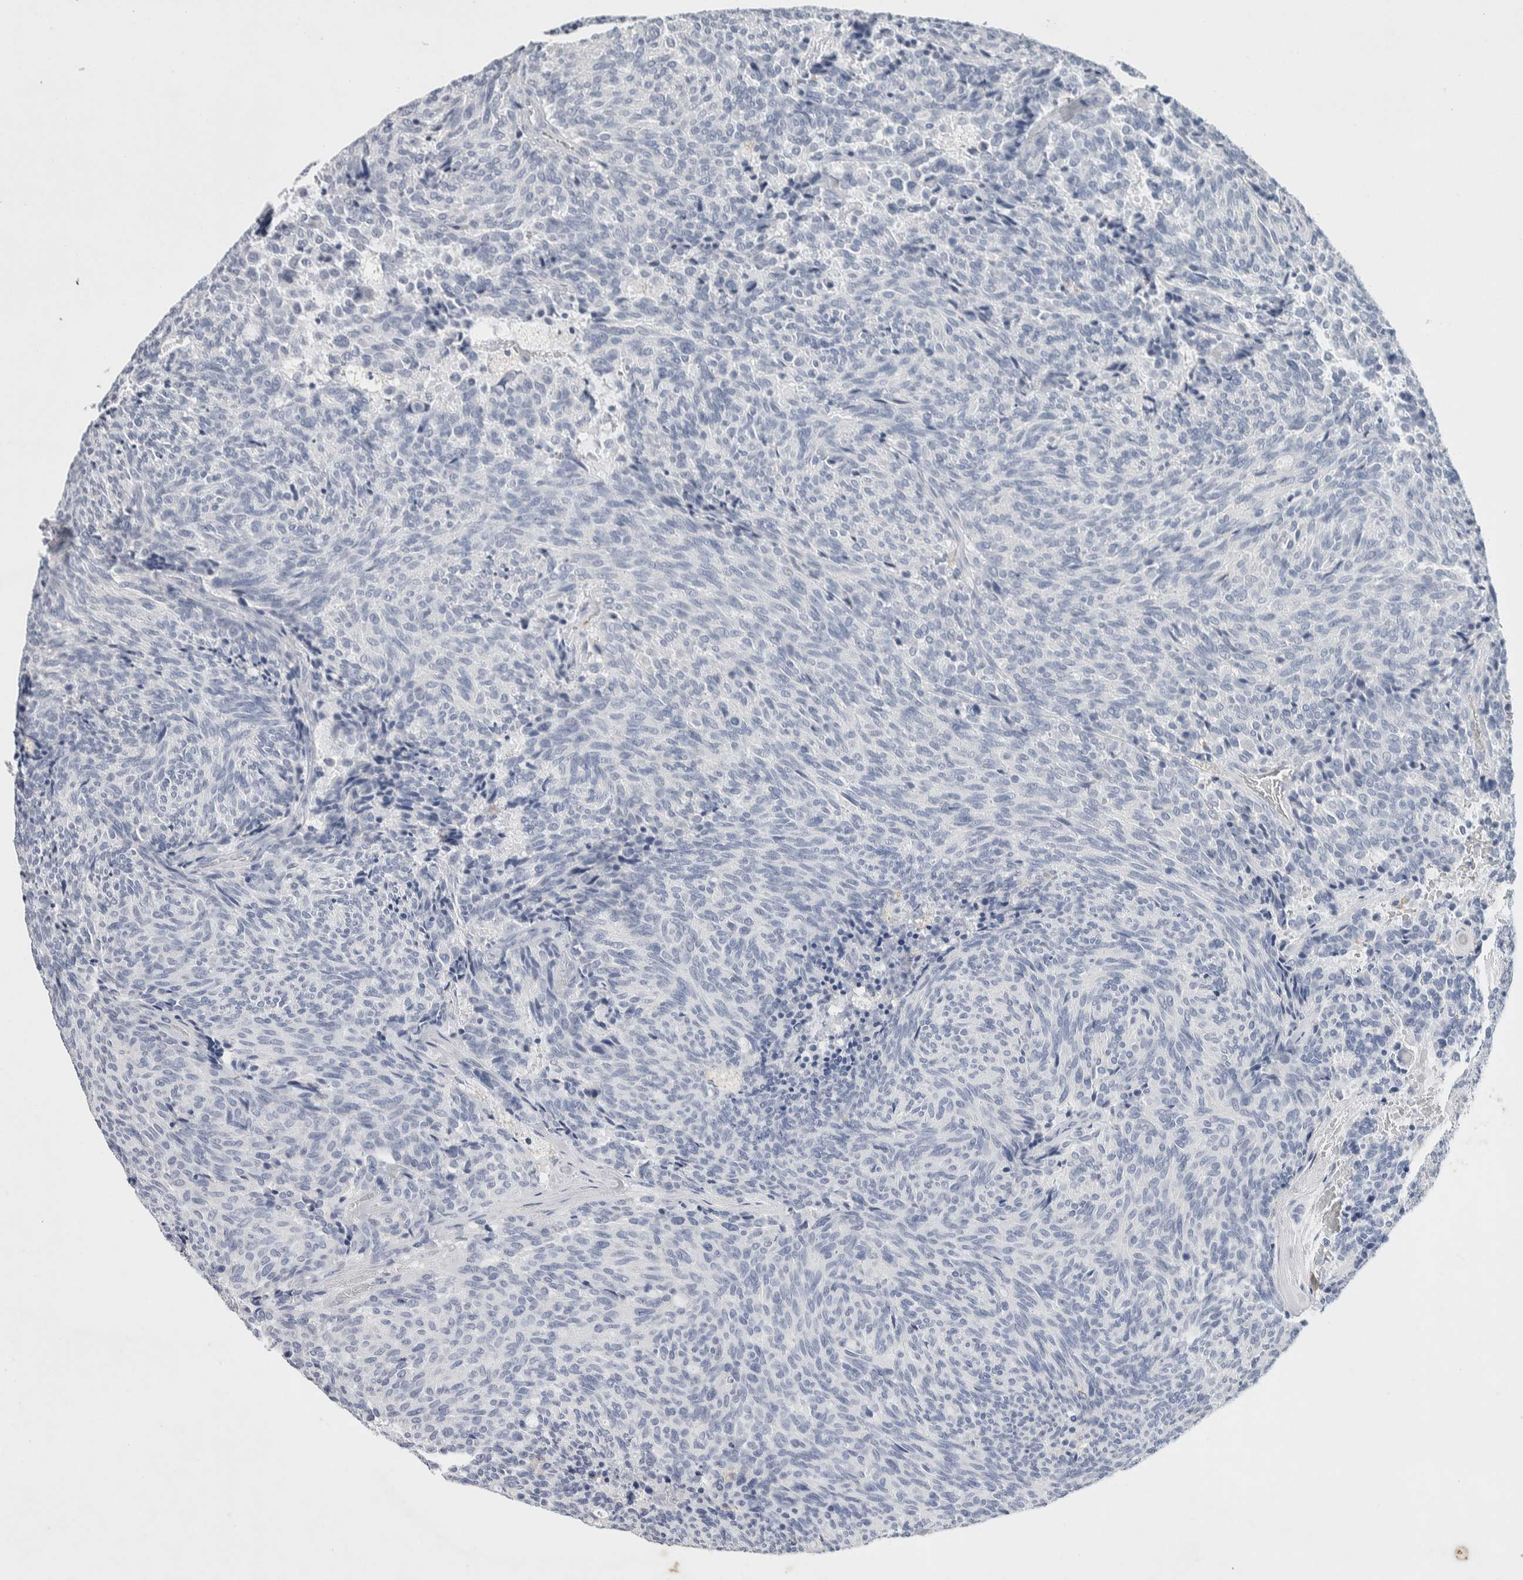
{"staining": {"intensity": "negative", "quantity": "none", "location": "none"}, "tissue": "carcinoid", "cell_type": "Tumor cells", "image_type": "cancer", "snomed": [{"axis": "morphology", "description": "Carcinoid, malignant, NOS"}, {"axis": "topography", "description": "Pancreas"}], "caption": "A high-resolution histopathology image shows immunohistochemistry staining of carcinoid, which reveals no significant positivity in tumor cells.", "gene": "NCF2", "patient": {"sex": "female", "age": 54}}